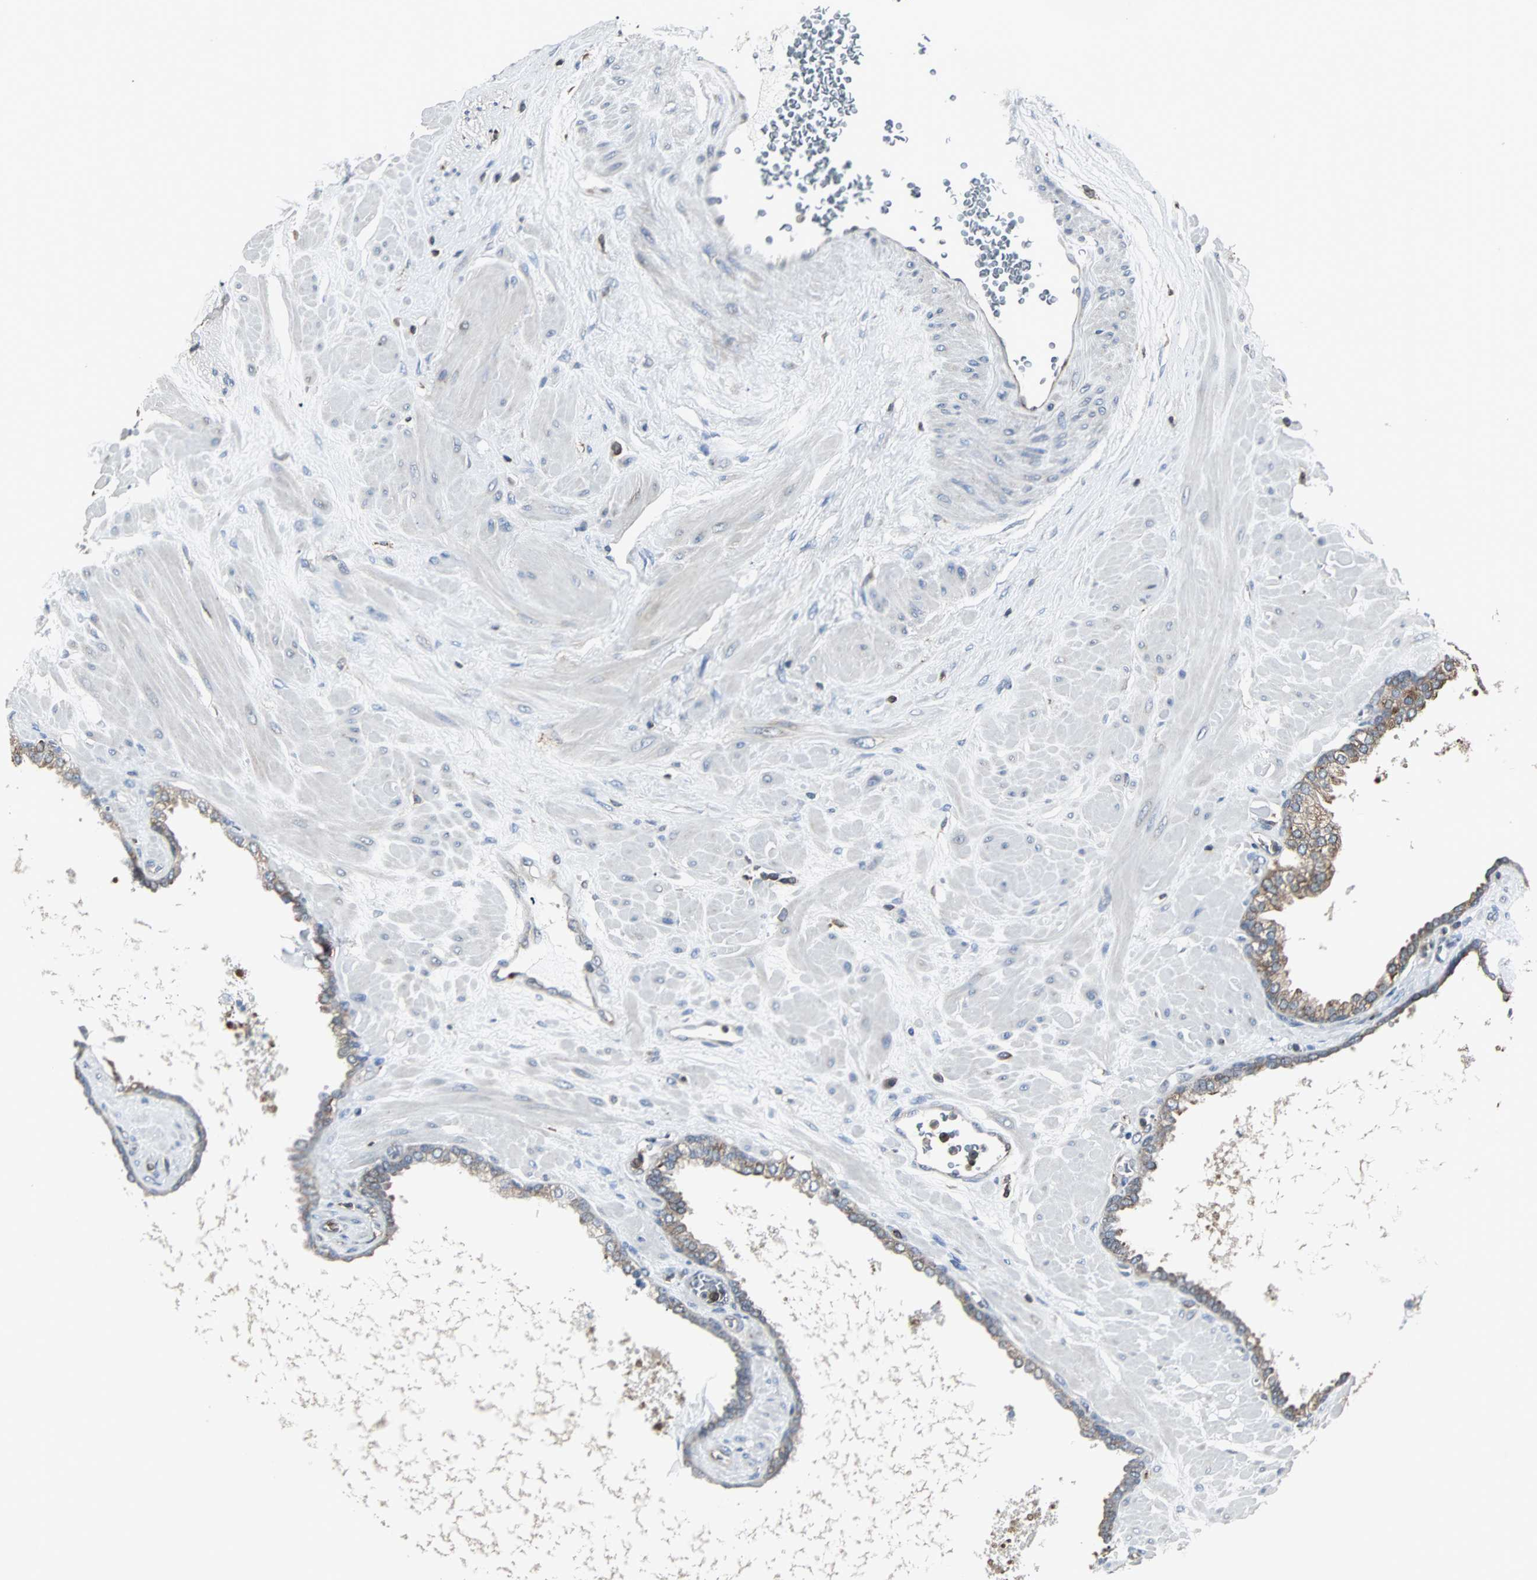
{"staining": {"intensity": "moderate", "quantity": ">75%", "location": "cytoplasmic/membranous"}, "tissue": "prostate", "cell_type": "Glandular cells", "image_type": "normal", "snomed": [{"axis": "morphology", "description": "Normal tissue, NOS"}, {"axis": "topography", "description": "Prostate"}], "caption": "Brown immunohistochemical staining in normal prostate reveals moderate cytoplasmic/membranous staining in about >75% of glandular cells. The protein is stained brown, and the nuclei are stained in blue (DAB (3,3'-diaminobenzidine) IHC with brightfield microscopy, high magnification).", "gene": "LRRFIP1", "patient": {"sex": "male", "age": 60}}